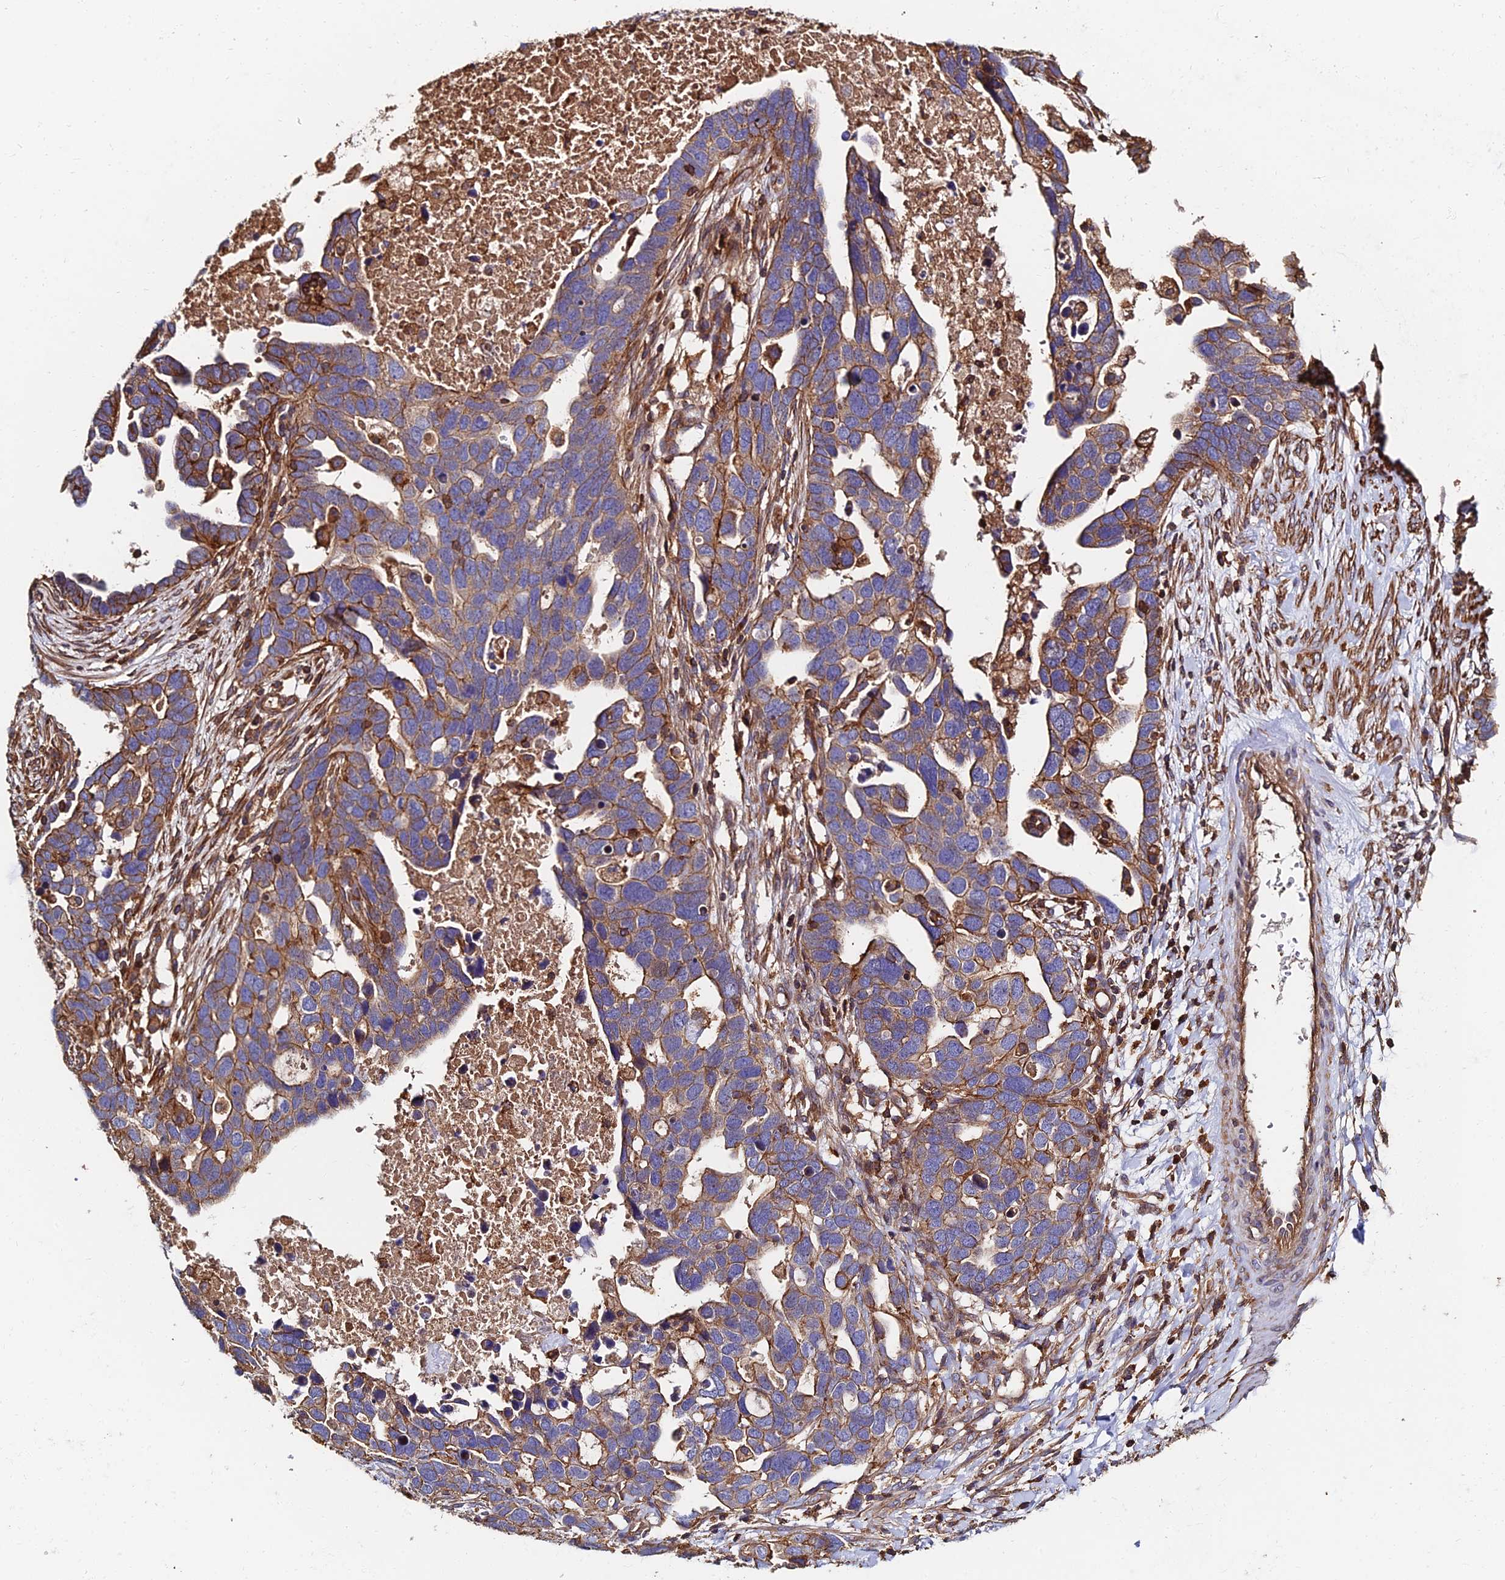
{"staining": {"intensity": "moderate", "quantity": "25%-75%", "location": "cytoplasmic/membranous"}, "tissue": "ovarian cancer", "cell_type": "Tumor cells", "image_type": "cancer", "snomed": [{"axis": "morphology", "description": "Cystadenocarcinoma, serous, NOS"}, {"axis": "topography", "description": "Ovary"}], "caption": "Brown immunohistochemical staining in ovarian cancer (serous cystadenocarcinoma) shows moderate cytoplasmic/membranous positivity in approximately 25%-75% of tumor cells.", "gene": "EXT1", "patient": {"sex": "female", "age": 54}}